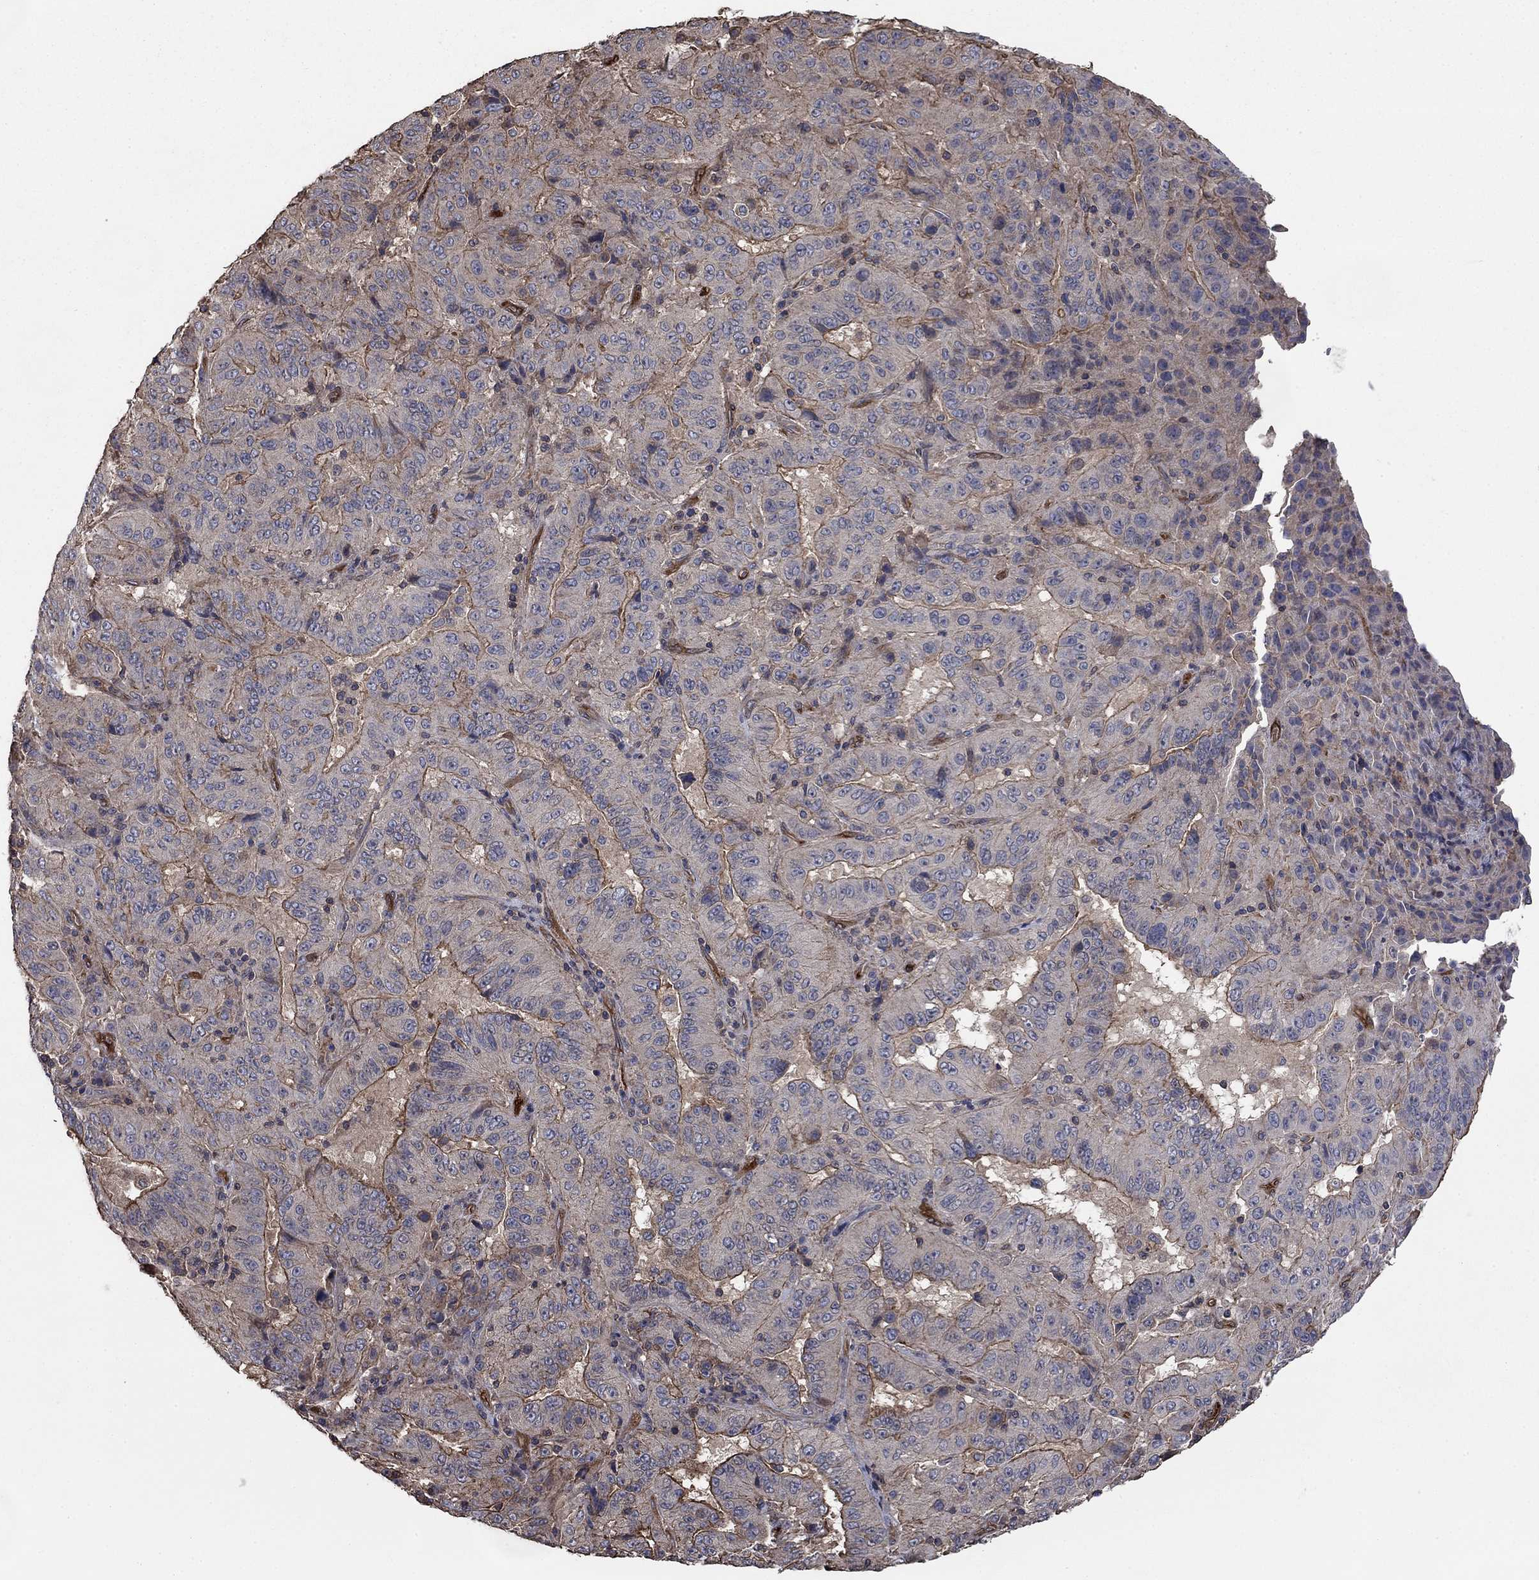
{"staining": {"intensity": "moderate", "quantity": ">75%", "location": "cytoplasmic/membranous"}, "tissue": "pancreatic cancer", "cell_type": "Tumor cells", "image_type": "cancer", "snomed": [{"axis": "morphology", "description": "Adenocarcinoma, NOS"}, {"axis": "topography", "description": "Pancreas"}], "caption": "High-magnification brightfield microscopy of pancreatic cancer stained with DAB (brown) and counterstained with hematoxylin (blue). tumor cells exhibit moderate cytoplasmic/membranous expression is identified in about>75% of cells.", "gene": "PDE3A", "patient": {"sex": "male", "age": 63}}